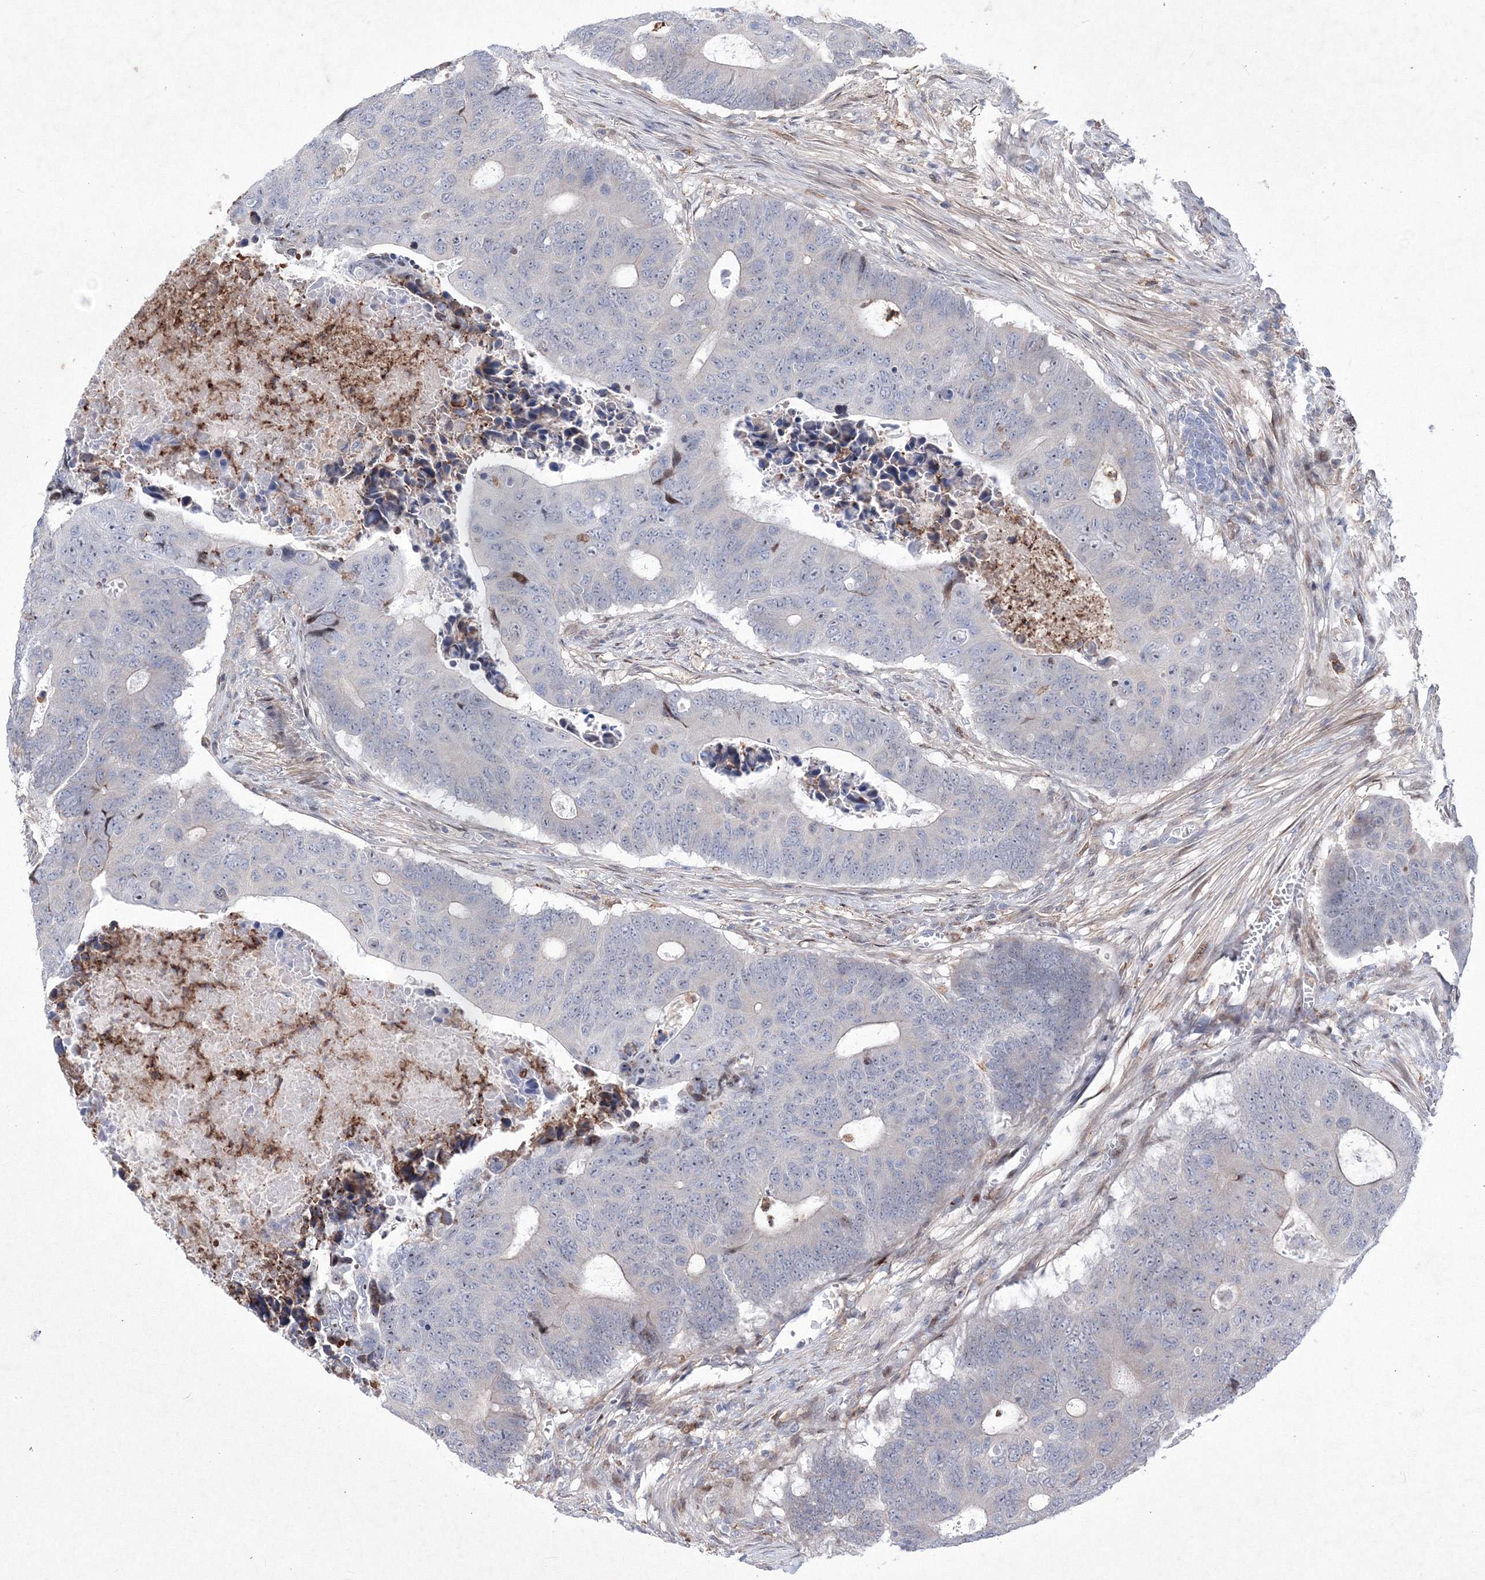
{"staining": {"intensity": "negative", "quantity": "none", "location": "none"}, "tissue": "colorectal cancer", "cell_type": "Tumor cells", "image_type": "cancer", "snomed": [{"axis": "morphology", "description": "Adenocarcinoma, NOS"}, {"axis": "topography", "description": "Colon"}], "caption": "Immunohistochemistry of colorectal cancer exhibits no positivity in tumor cells.", "gene": "RNPEPL1", "patient": {"sex": "male", "age": 87}}